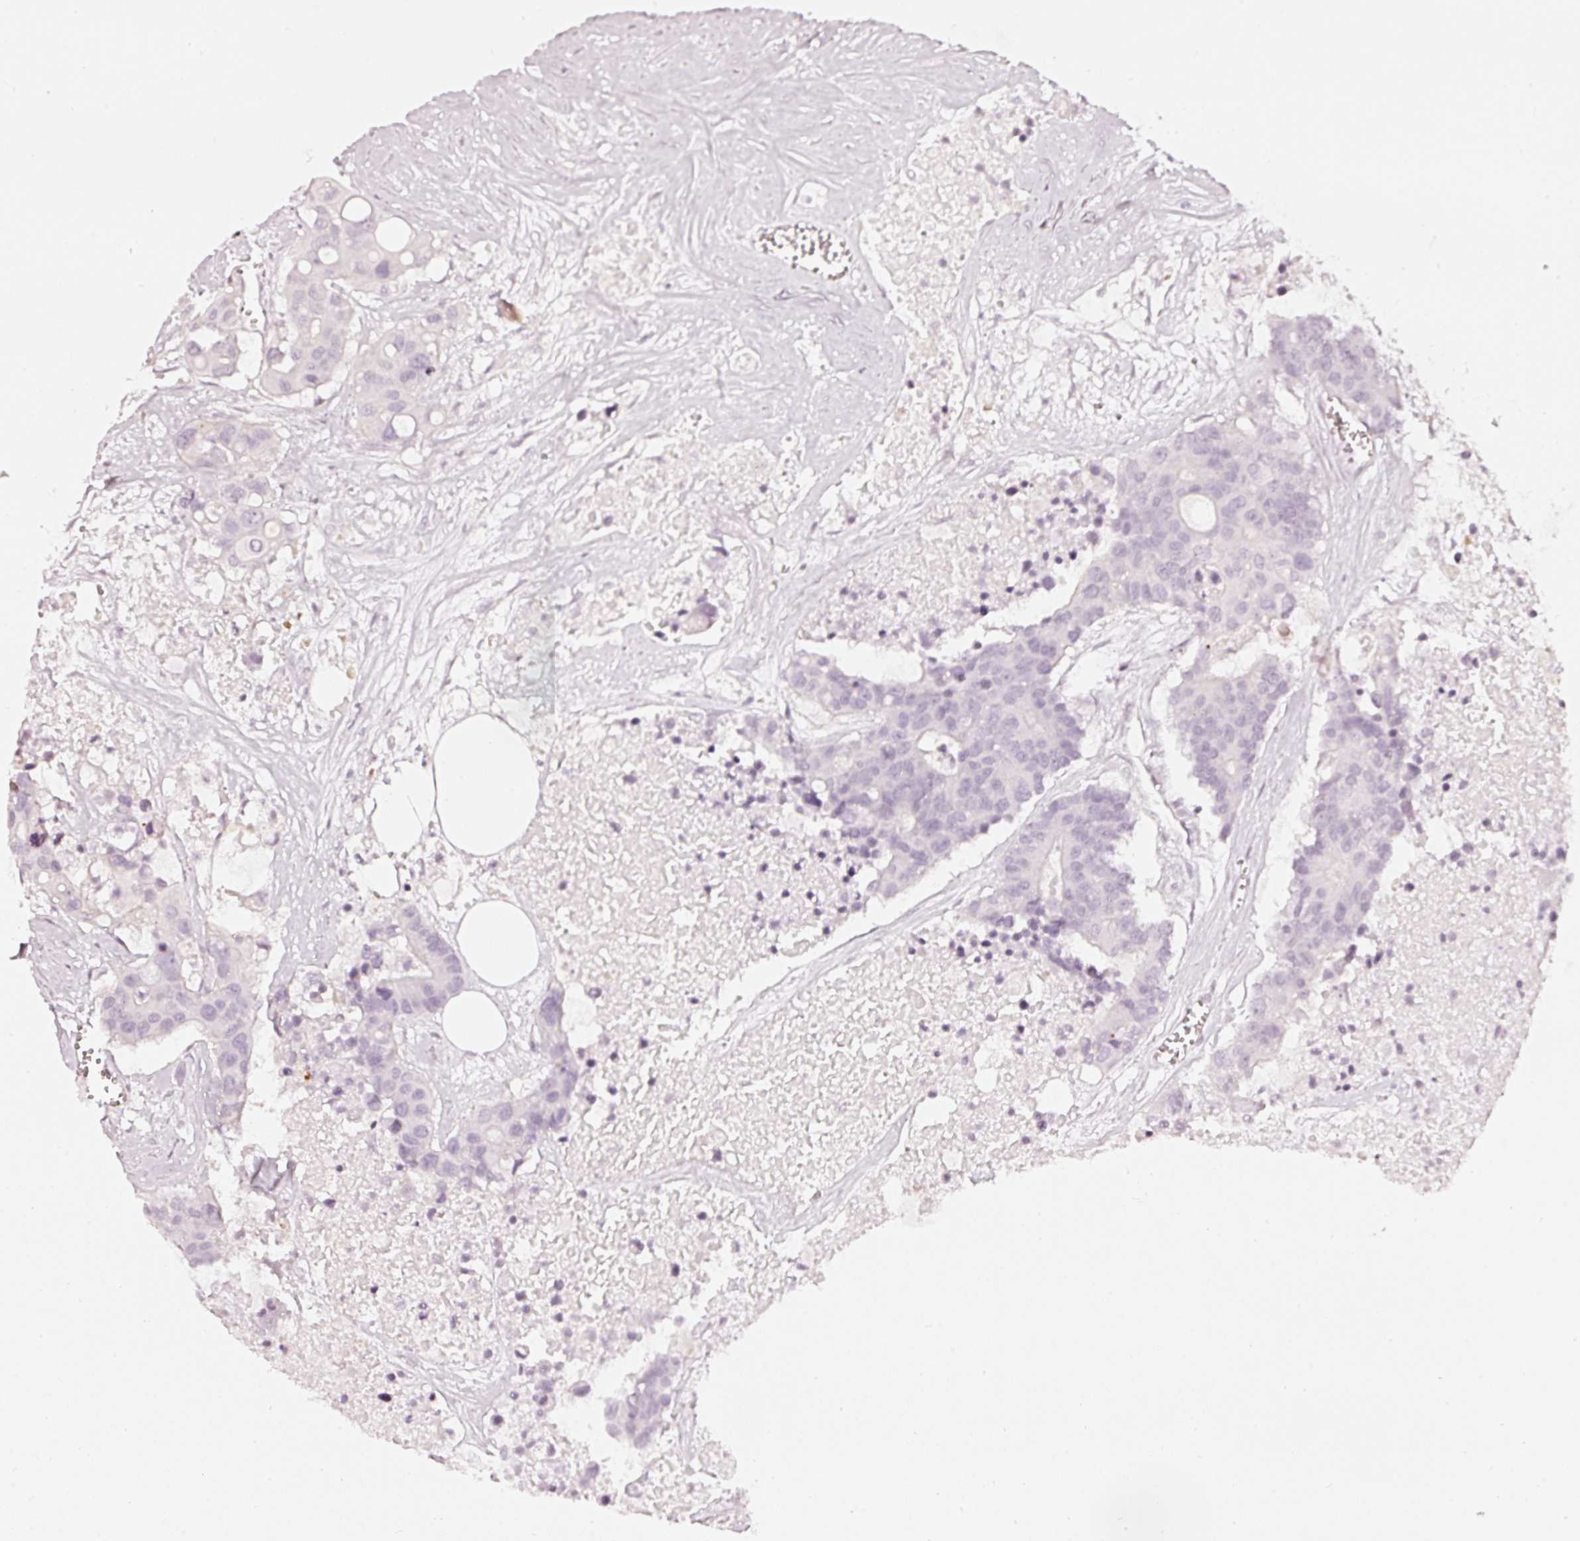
{"staining": {"intensity": "negative", "quantity": "none", "location": "none"}, "tissue": "colorectal cancer", "cell_type": "Tumor cells", "image_type": "cancer", "snomed": [{"axis": "morphology", "description": "Adenocarcinoma, NOS"}, {"axis": "topography", "description": "Colon"}], "caption": "High power microscopy photomicrograph of an IHC image of colorectal cancer, revealing no significant positivity in tumor cells.", "gene": "CNP", "patient": {"sex": "male", "age": 77}}